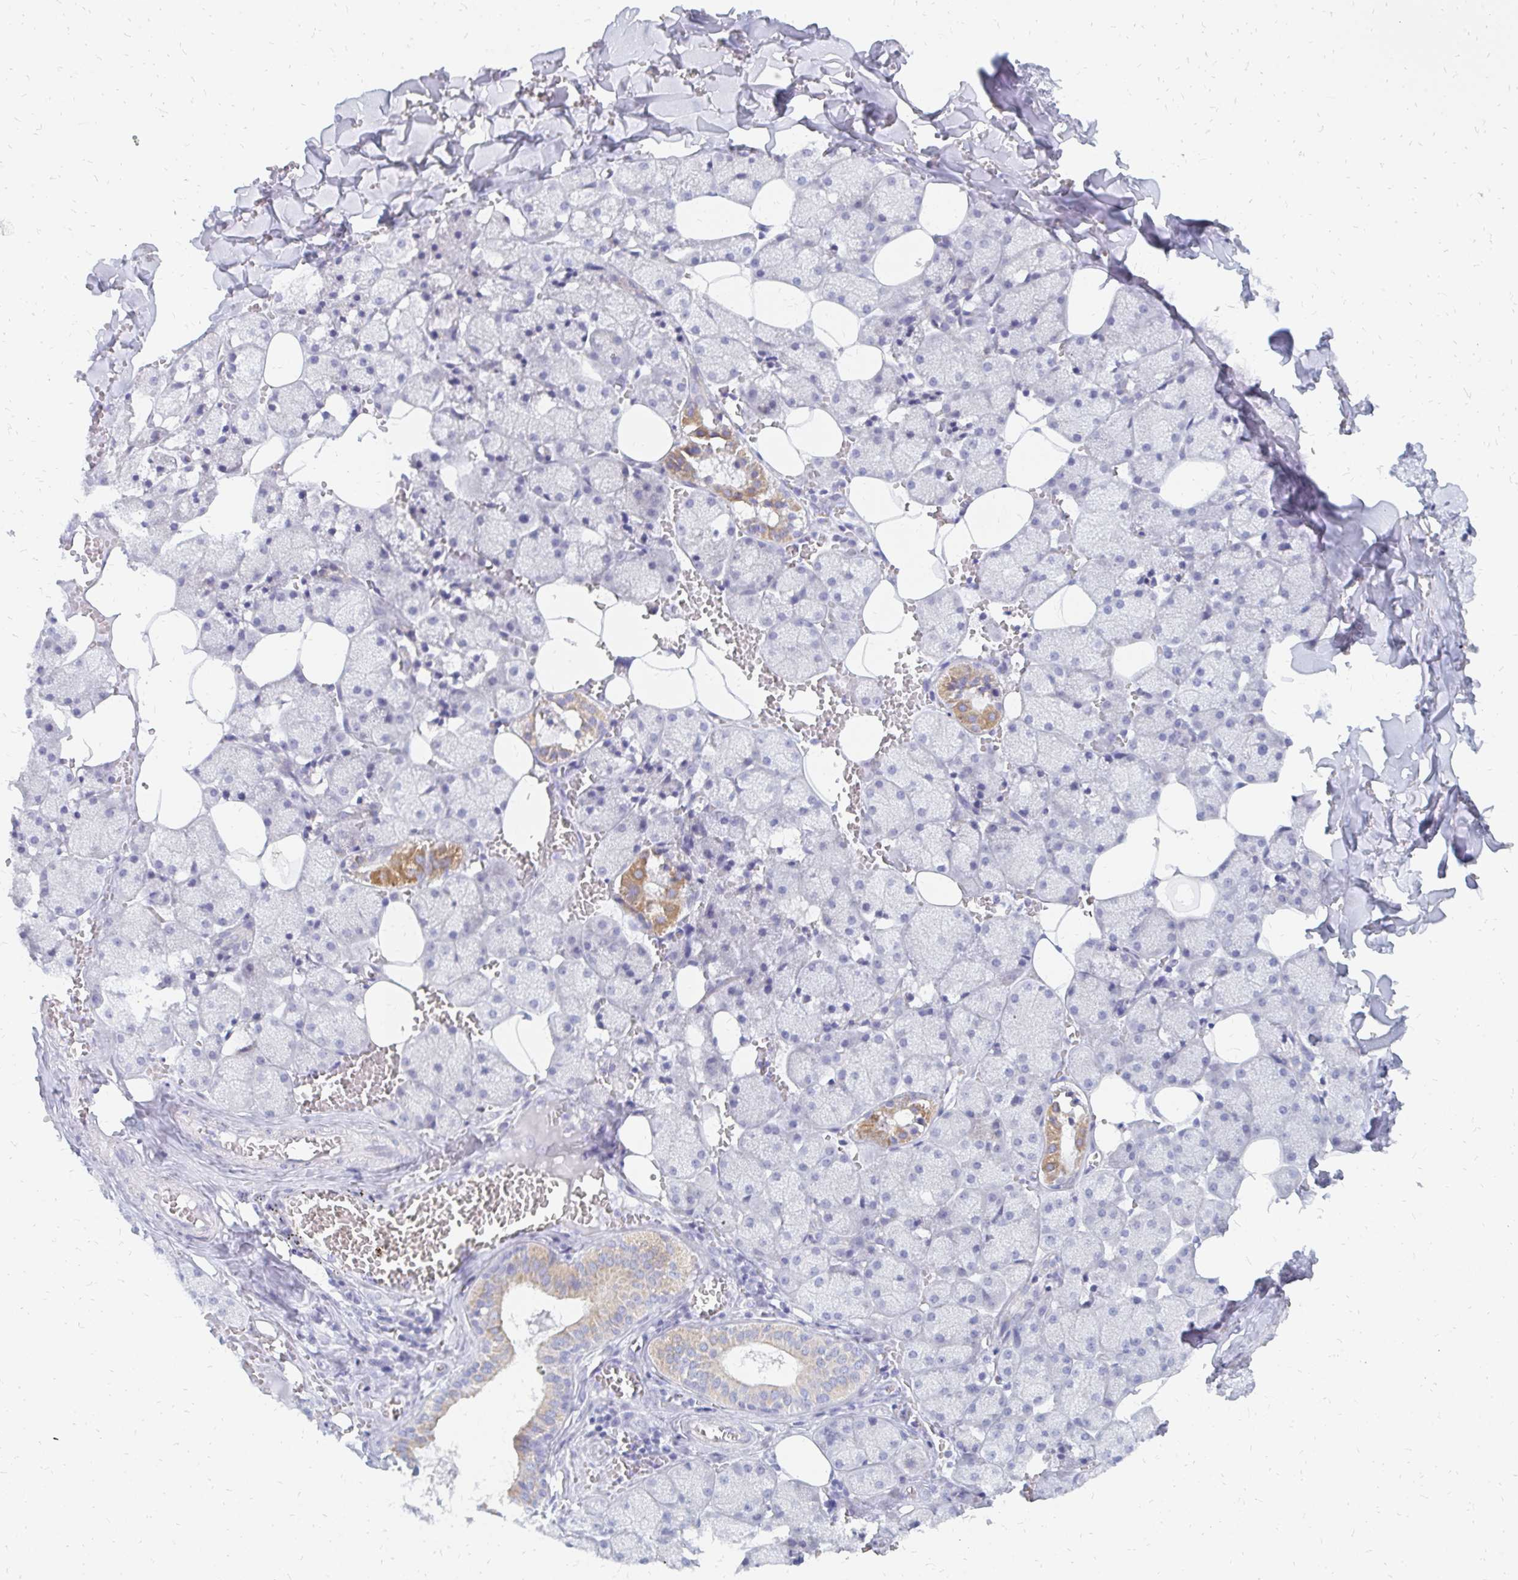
{"staining": {"intensity": "moderate", "quantity": "<25%", "location": "cytoplasmic/membranous"}, "tissue": "salivary gland", "cell_type": "Glandular cells", "image_type": "normal", "snomed": [{"axis": "morphology", "description": "Normal tissue, NOS"}, {"axis": "topography", "description": "Salivary gland"}, {"axis": "topography", "description": "Peripheral nerve tissue"}], "caption": "Benign salivary gland was stained to show a protein in brown. There is low levels of moderate cytoplasmic/membranous staining in about <25% of glandular cells.", "gene": "OR10V1", "patient": {"sex": "male", "age": 38}}